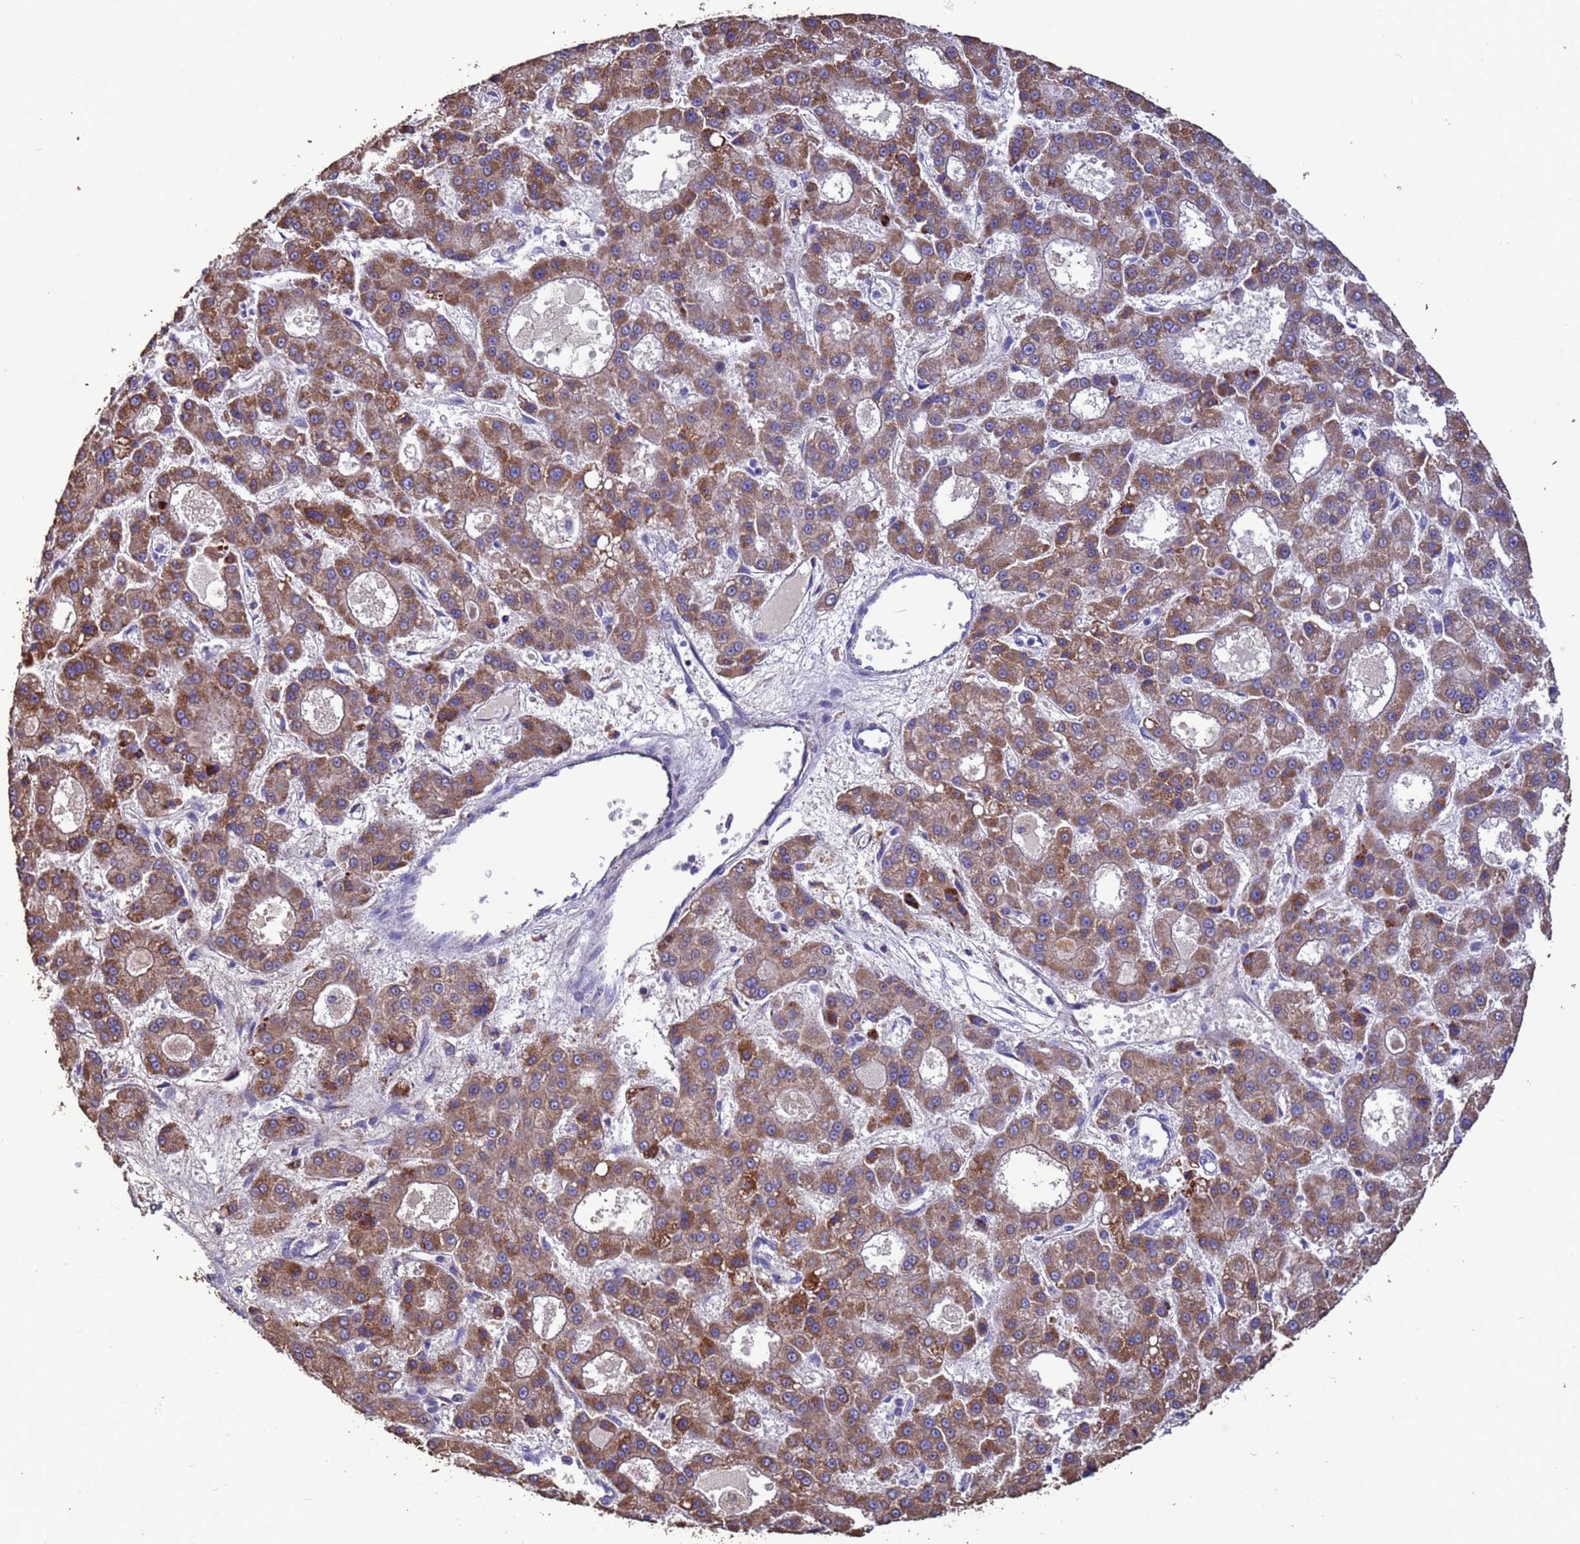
{"staining": {"intensity": "moderate", "quantity": ">75%", "location": "cytoplasmic/membranous"}, "tissue": "liver cancer", "cell_type": "Tumor cells", "image_type": "cancer", "snomed": [{"axis": "morphology", "description": "Carcinoma, Hepatocellular, NOS"}, {"axis": "topography", "description": "Liver"}], "caption": "Immunohistochemical staining of human hepatocellular carcinoma (liver) shows moderate cytoplasmic/membranous protein staining in approximately >75% of tumor cells.", "gene": "ZNFX1", "patient": {"sex": "male", "age": 70}}